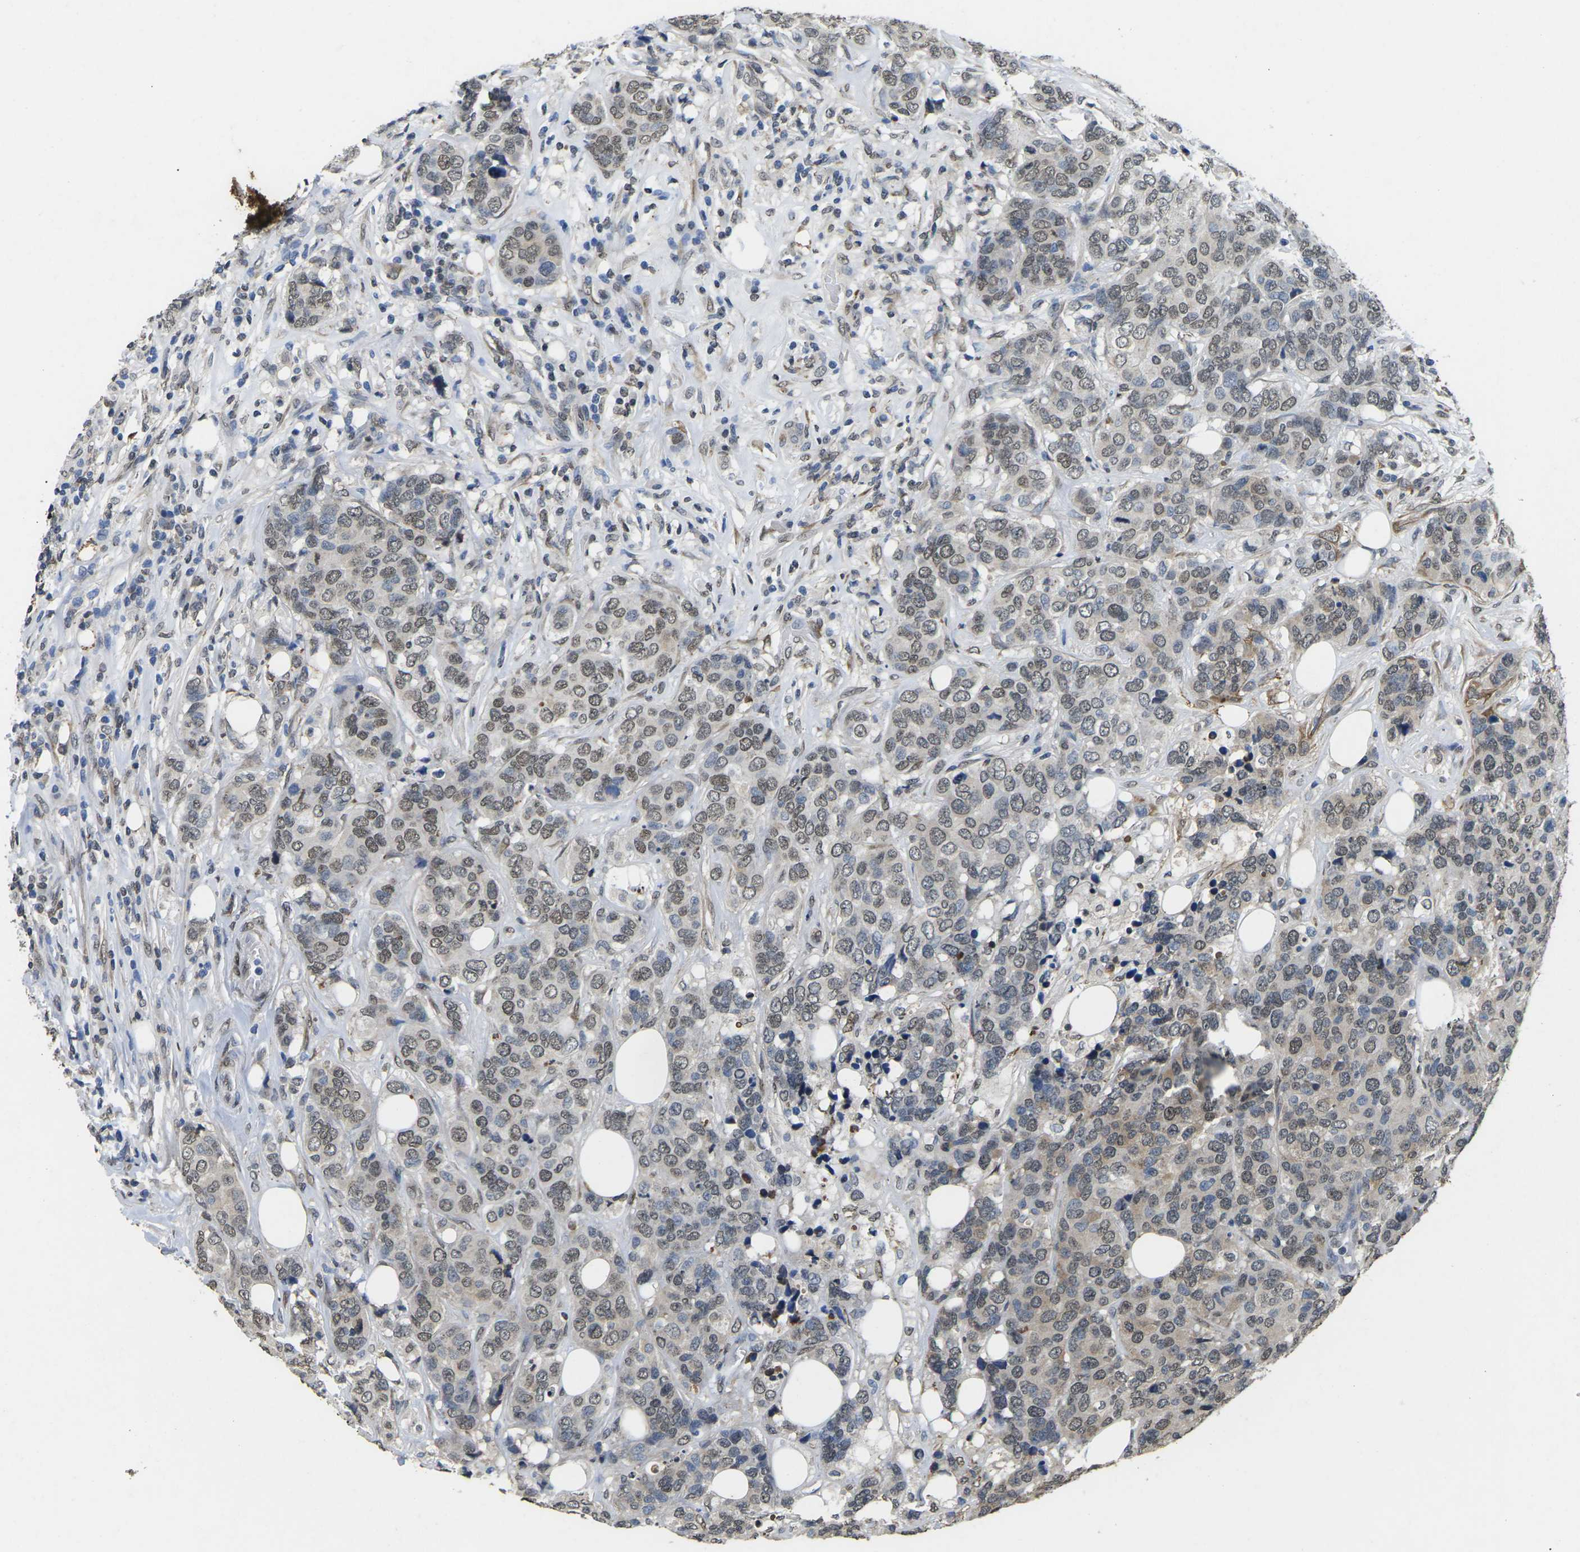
{"staining": {"intensity": "weak", "quantity": ">75%", "location": "nuclear"}, "tissue": "breast cancer", "cell_type": "Tumor cells", "image_type": "cancer", "snomed": [{"axis": "morphology", "description": "Lobular carcinoma"}, {"axis": "topography", "description": "Breast"}], "caption": "Breast lobular carcinoma tissue shows weak nuclear expression in about >75% of tumor cells, visualized by immunohistochemistry. The protein of interest is shown in brown color, while the nuclei are stained blue.", "gene": "SCNN1B", "patient": {"sex": "female", "age": 59}}